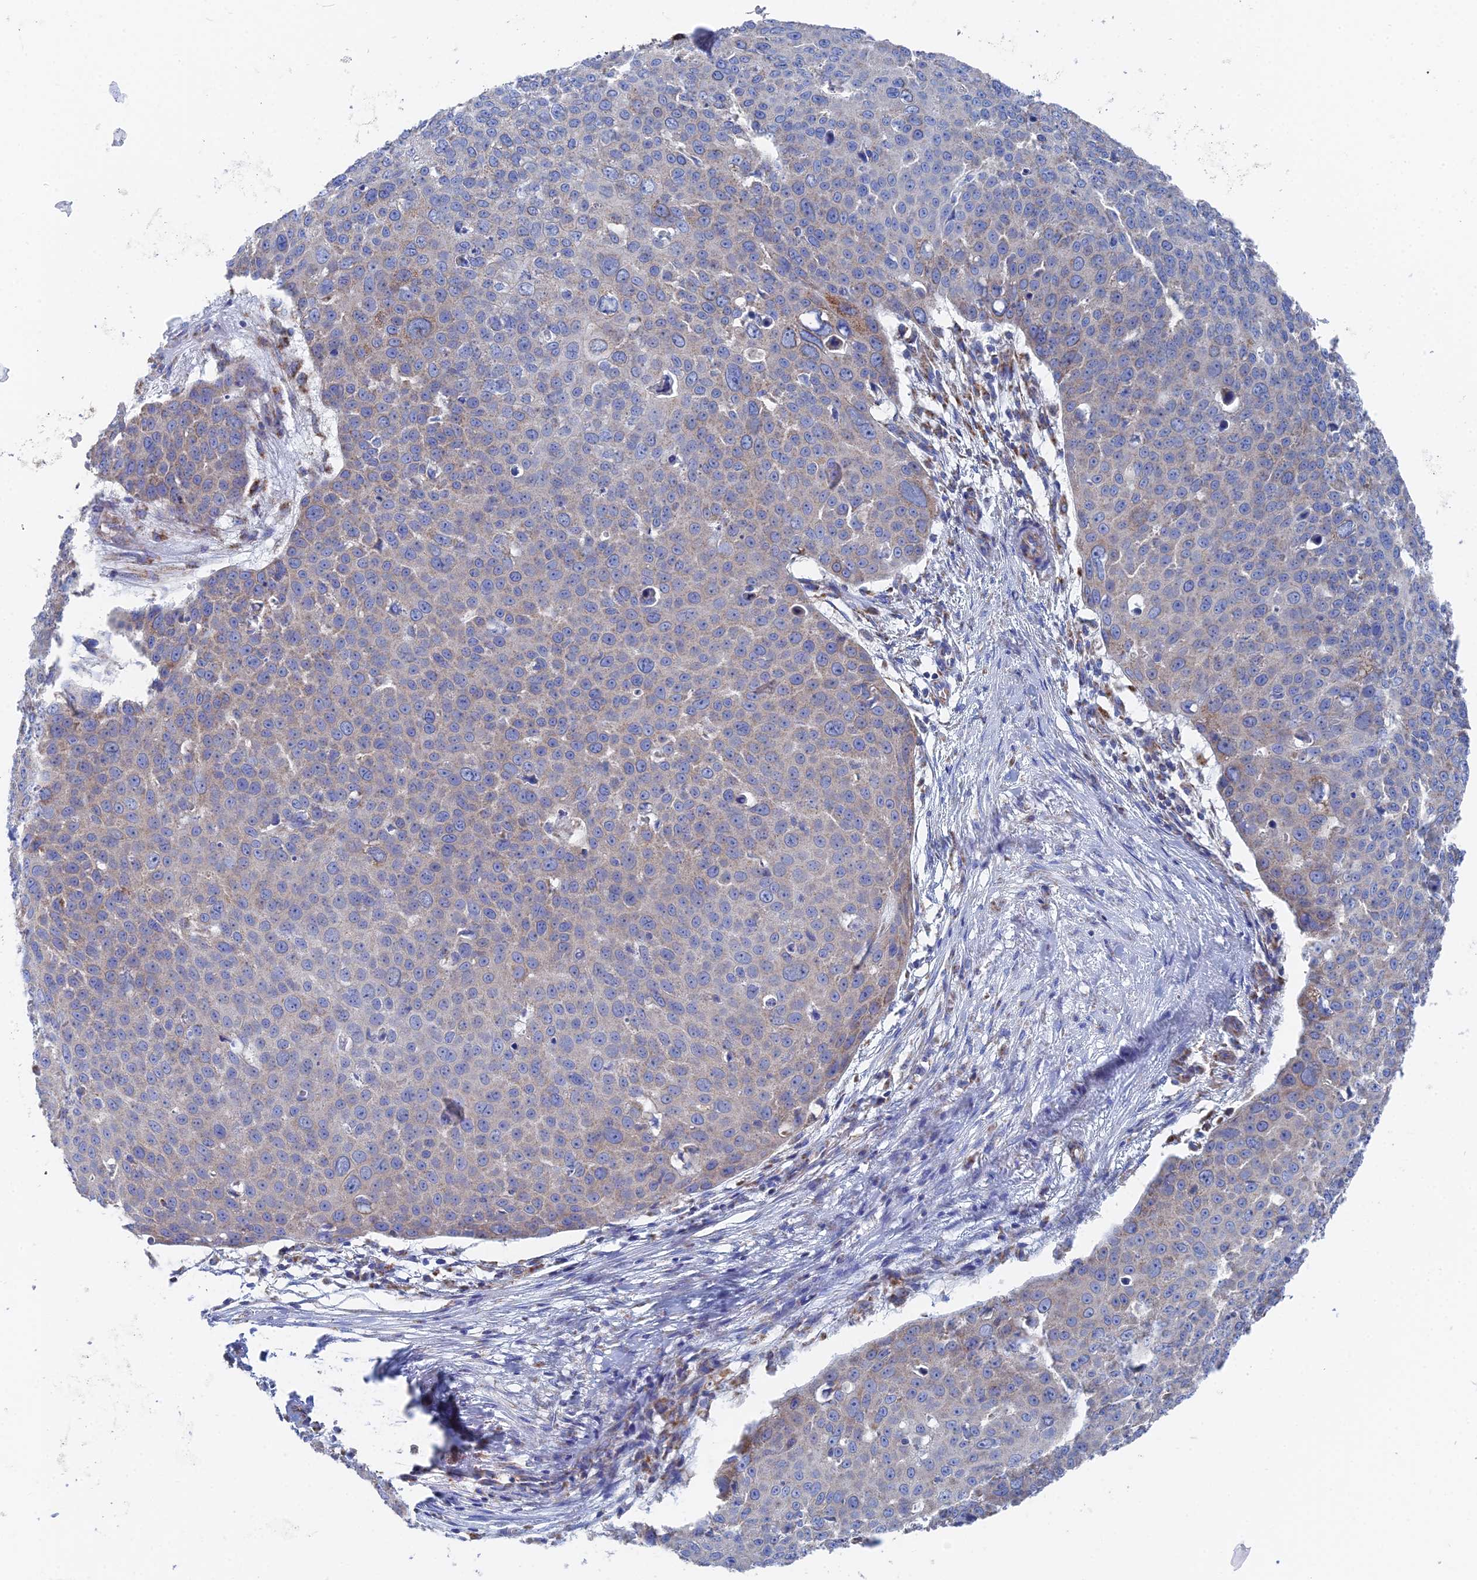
{"staining": {"intensity": "weak", "quantity": "<25%", "location": "cytoplasmic/membranous"}, "tissue": "skin cancer", "cell_type": "Tumor cells", "image_type": "cancer", "snomed": [{"axis": "morphology", "description": "Squamous cell carcinoma, NOS"}, {"axis": "topography", "description": "Skin"}], "caption": "Skin cancer (squamous cell carcinoma) stained for a protein using IHC displays no expression tumor cells.", "gene": "IFT80", "patient": {"sex": "male", "age": 71}}